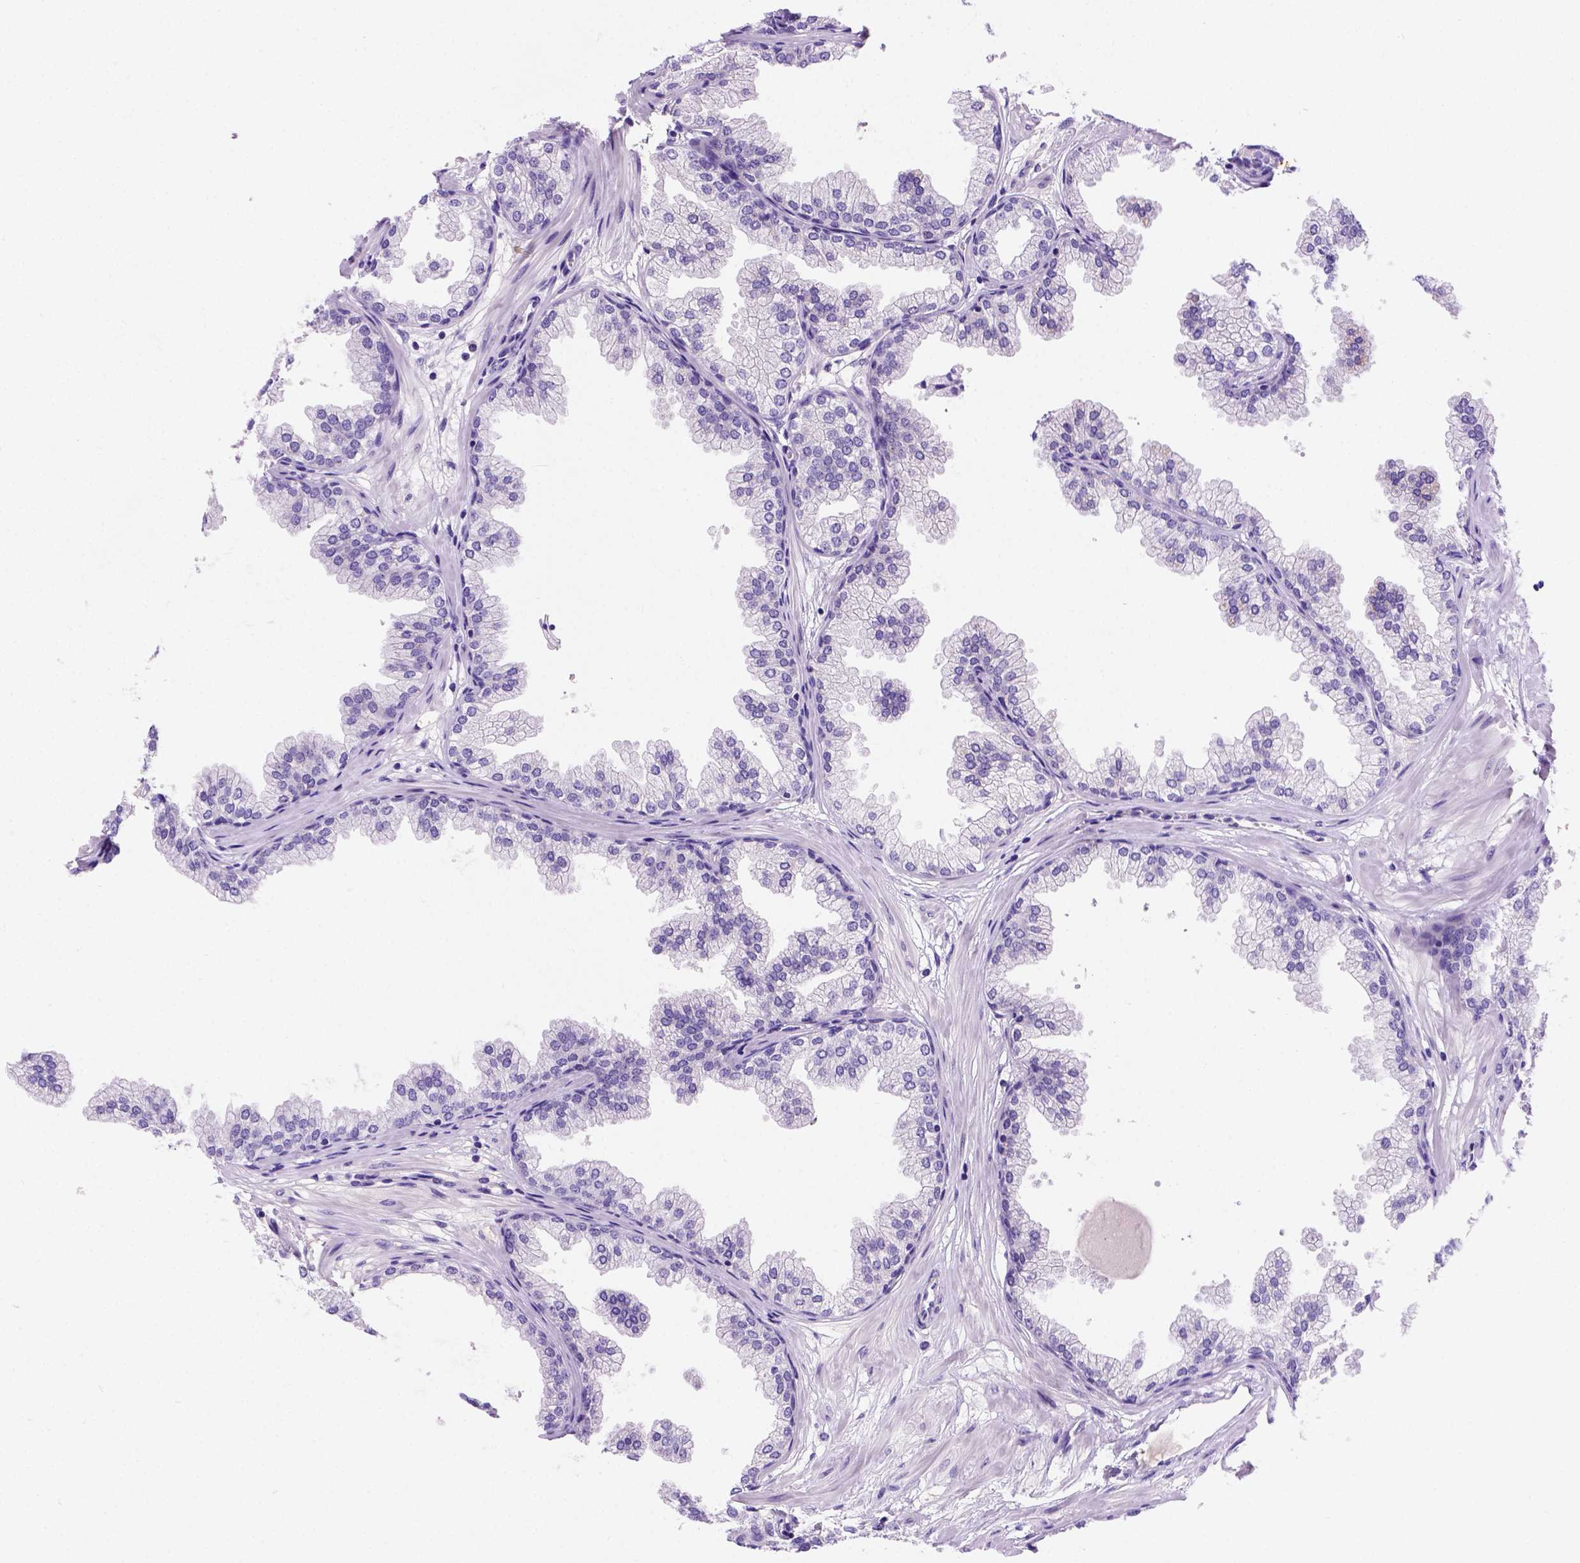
{"staining": {"intensity": "negative", "quantity": "none", "location": "none"}, "tissue": "prostate", "cell_type": "Glandular cells", "image_type": "normal", "snomed": [{"axis": "morphology", "description": "Normal tissue, NOS"}, {"axis": "topography", "description": "Prostate"}], "caption": "Glandular cells show no significant positivity in normal prostate. Brightfield microscopy of IHC stained with DAB (3,3'-diaminobenzidine) (brown) and hematoxylin (blue), captured at high magnification.", "gene": "FAM81B", "patient": {"sex": "male", "age": 37}}